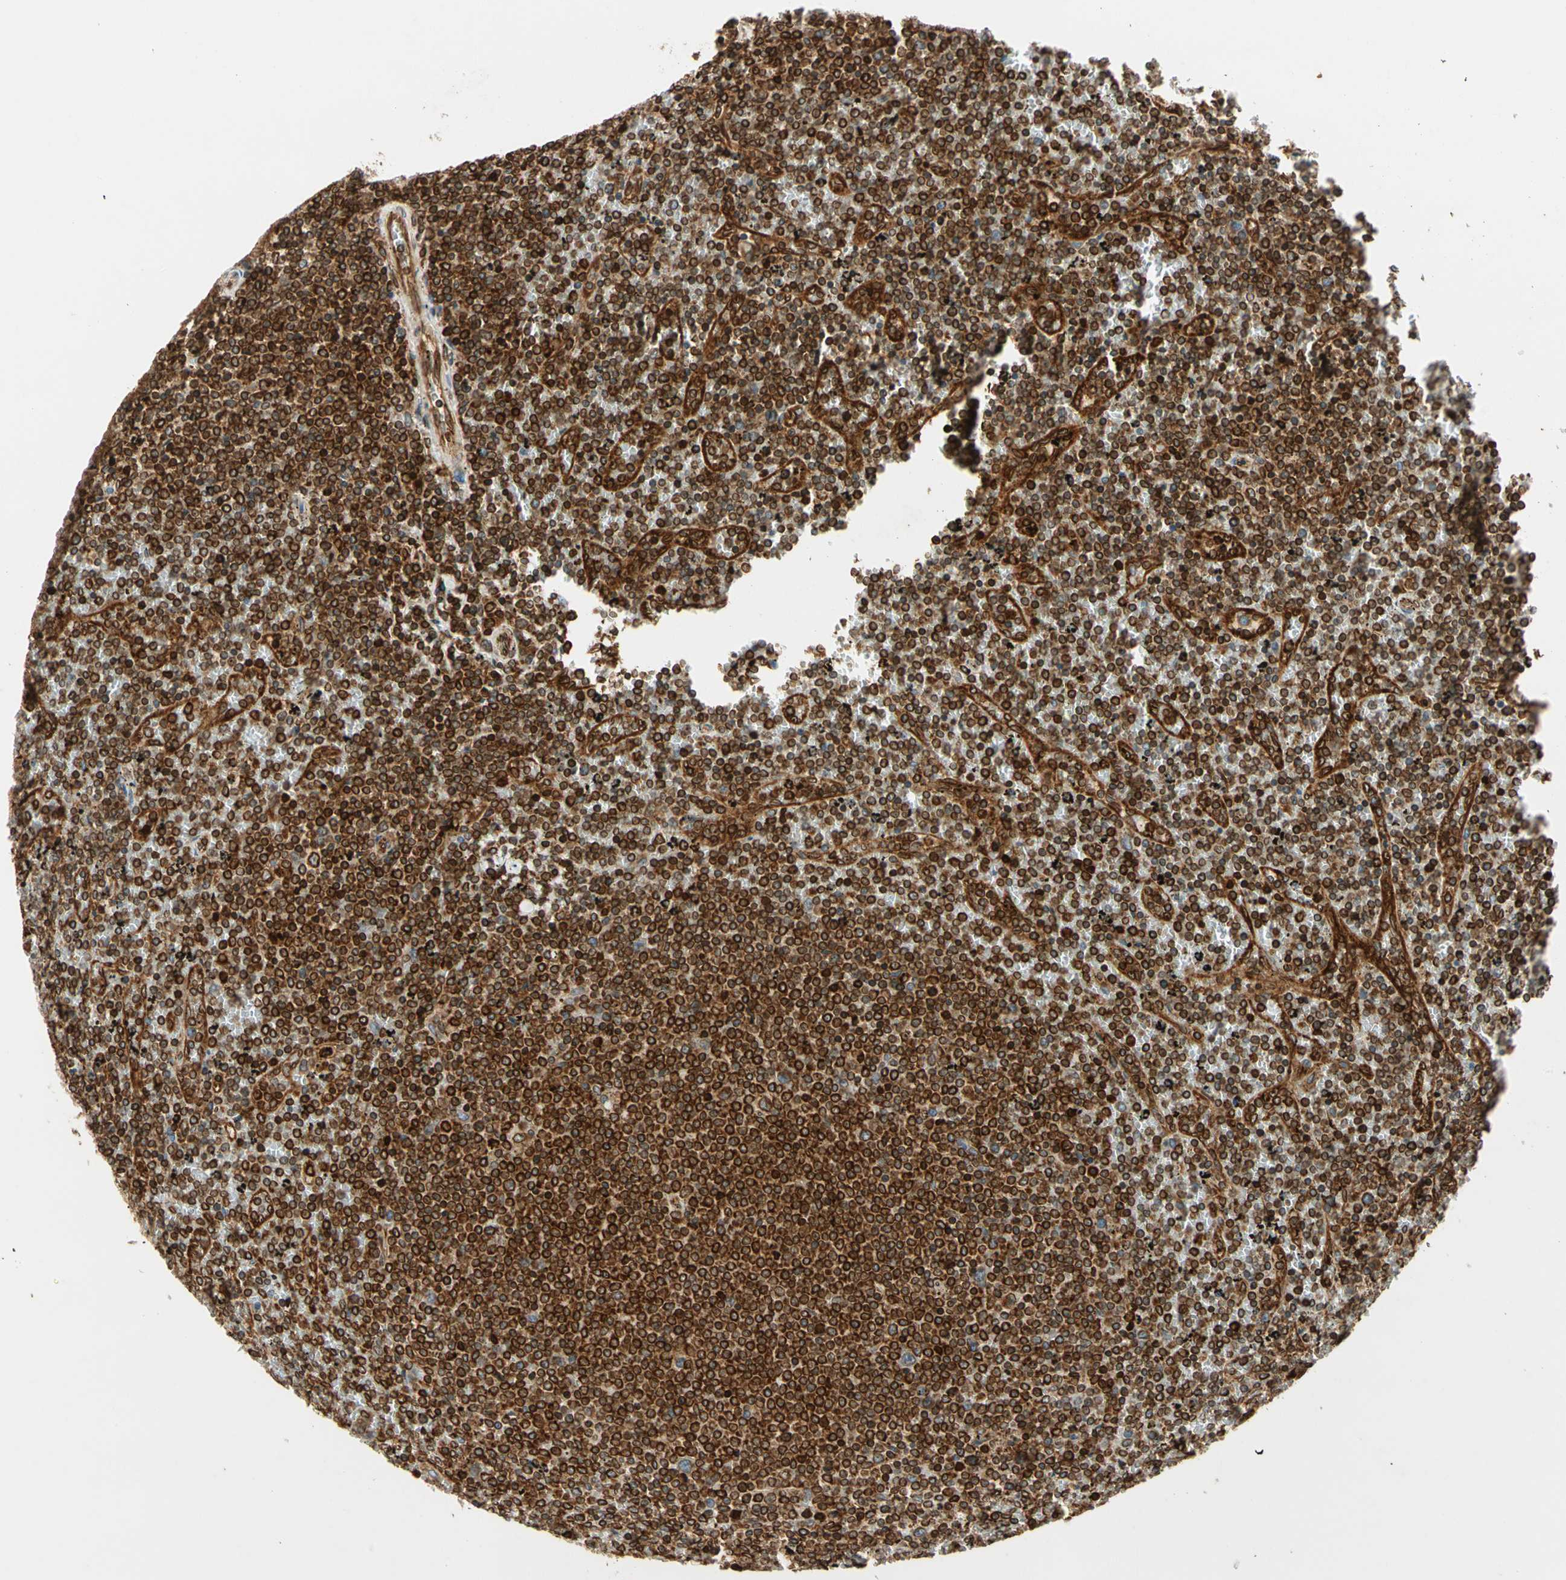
{"staining": {"intensity": "strong", "quantity": ">75%", "location": "cytoplasmic/membranous"}, "tissue": "lymphoma", "cell_type": "Tumor cells", "image_type": "cancer", "snomed": [{"axis": "morphology", "description": "Malignant lymphoma, non-Hodgkin's type, Low grade"}, {"axis": "topography", "description": "Spleen"}], "caption": "Lymphoma stained for a protein (brown) displays strong cytoplasmic/membranous positive expression in about >75% of tumor cells.", "gene": "TAPBP", "patient": {"sex": "female", "age": 77}}